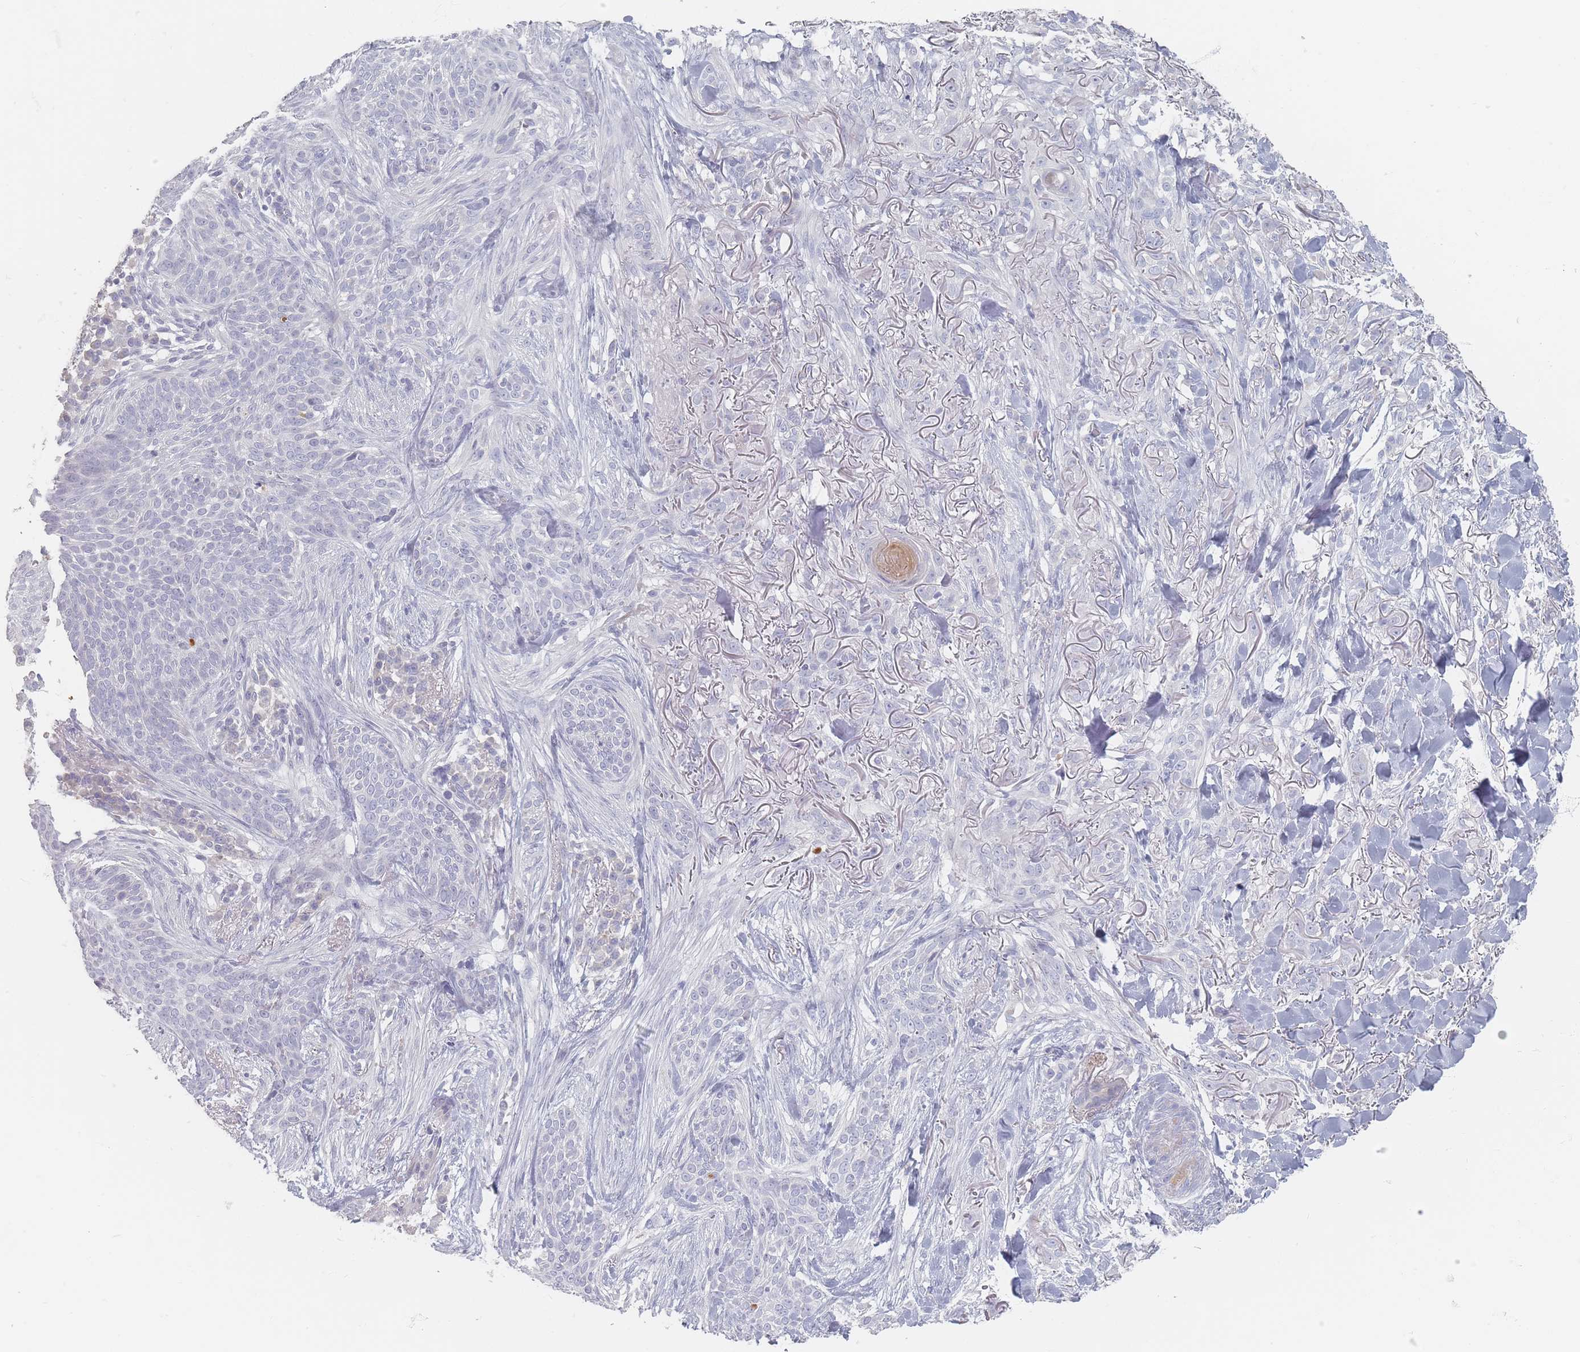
{"staining": {"intensity": "negative", "quantity": "none", "location": "none"}, "tissue": "skin cancer", "cell_type": "Tumor cells", "image_type": "cancer", "snomed": [{"axis": "morphology", "description": "Basal cell carcinoma"}, {"axis": "topography", "description": "Skin"}], "caption": "Immunohistochemical staining of human skin basal cell carcinoma displays no significant positivity in tumor cells. (Brightfield microscopy of DAB (3,3'-diaminobenzidine) IHC at high magnification).", "gene": "CD37", "patient": {"sex": "male", "age": 72}}